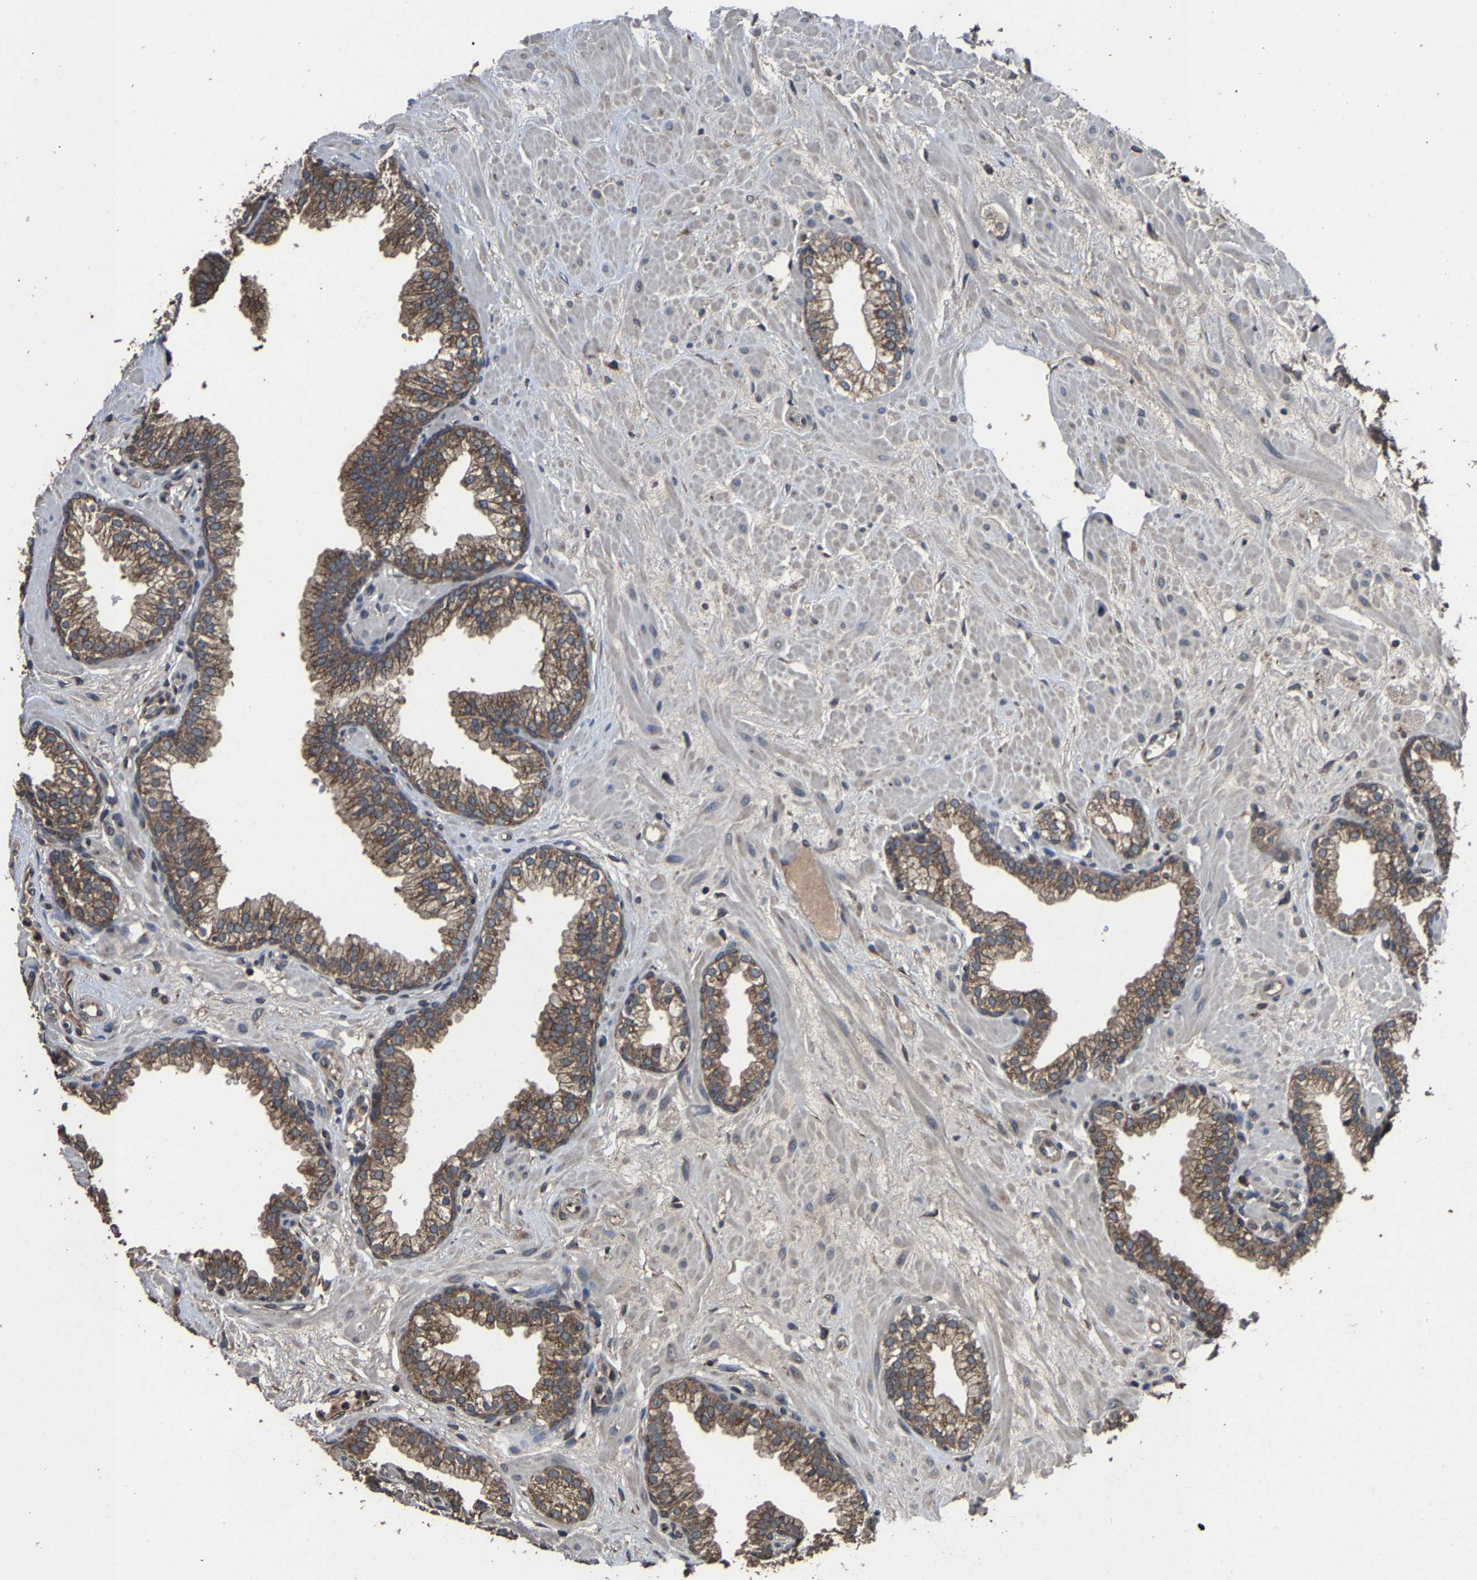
{"staining": {"intensity": "moderate", "quantity": ">75%", "location": "cytoplasmic/membranous"}, "tissue": "prostate", "cell_type": "Glandular cells", "image_type": "normal", "snomed": [{"axis": "morphology", "description": "Normal tissue, NOS"}, {"axis": "morphology", "description": "Urothelial carcinoma, Low grade"}, {"axis": "topography", "description": "Urinary bladder"}, {"axis": "topography", "description": "Prostate"}], "caption": "Immunohistochemical staining of benign prostate reveals medium levels of moderate cytoplasmic/membranous staining in approximately >75% of glandular cells.", "gene": "EBAG9", "patient": {"sex": "male", "age": 60}}